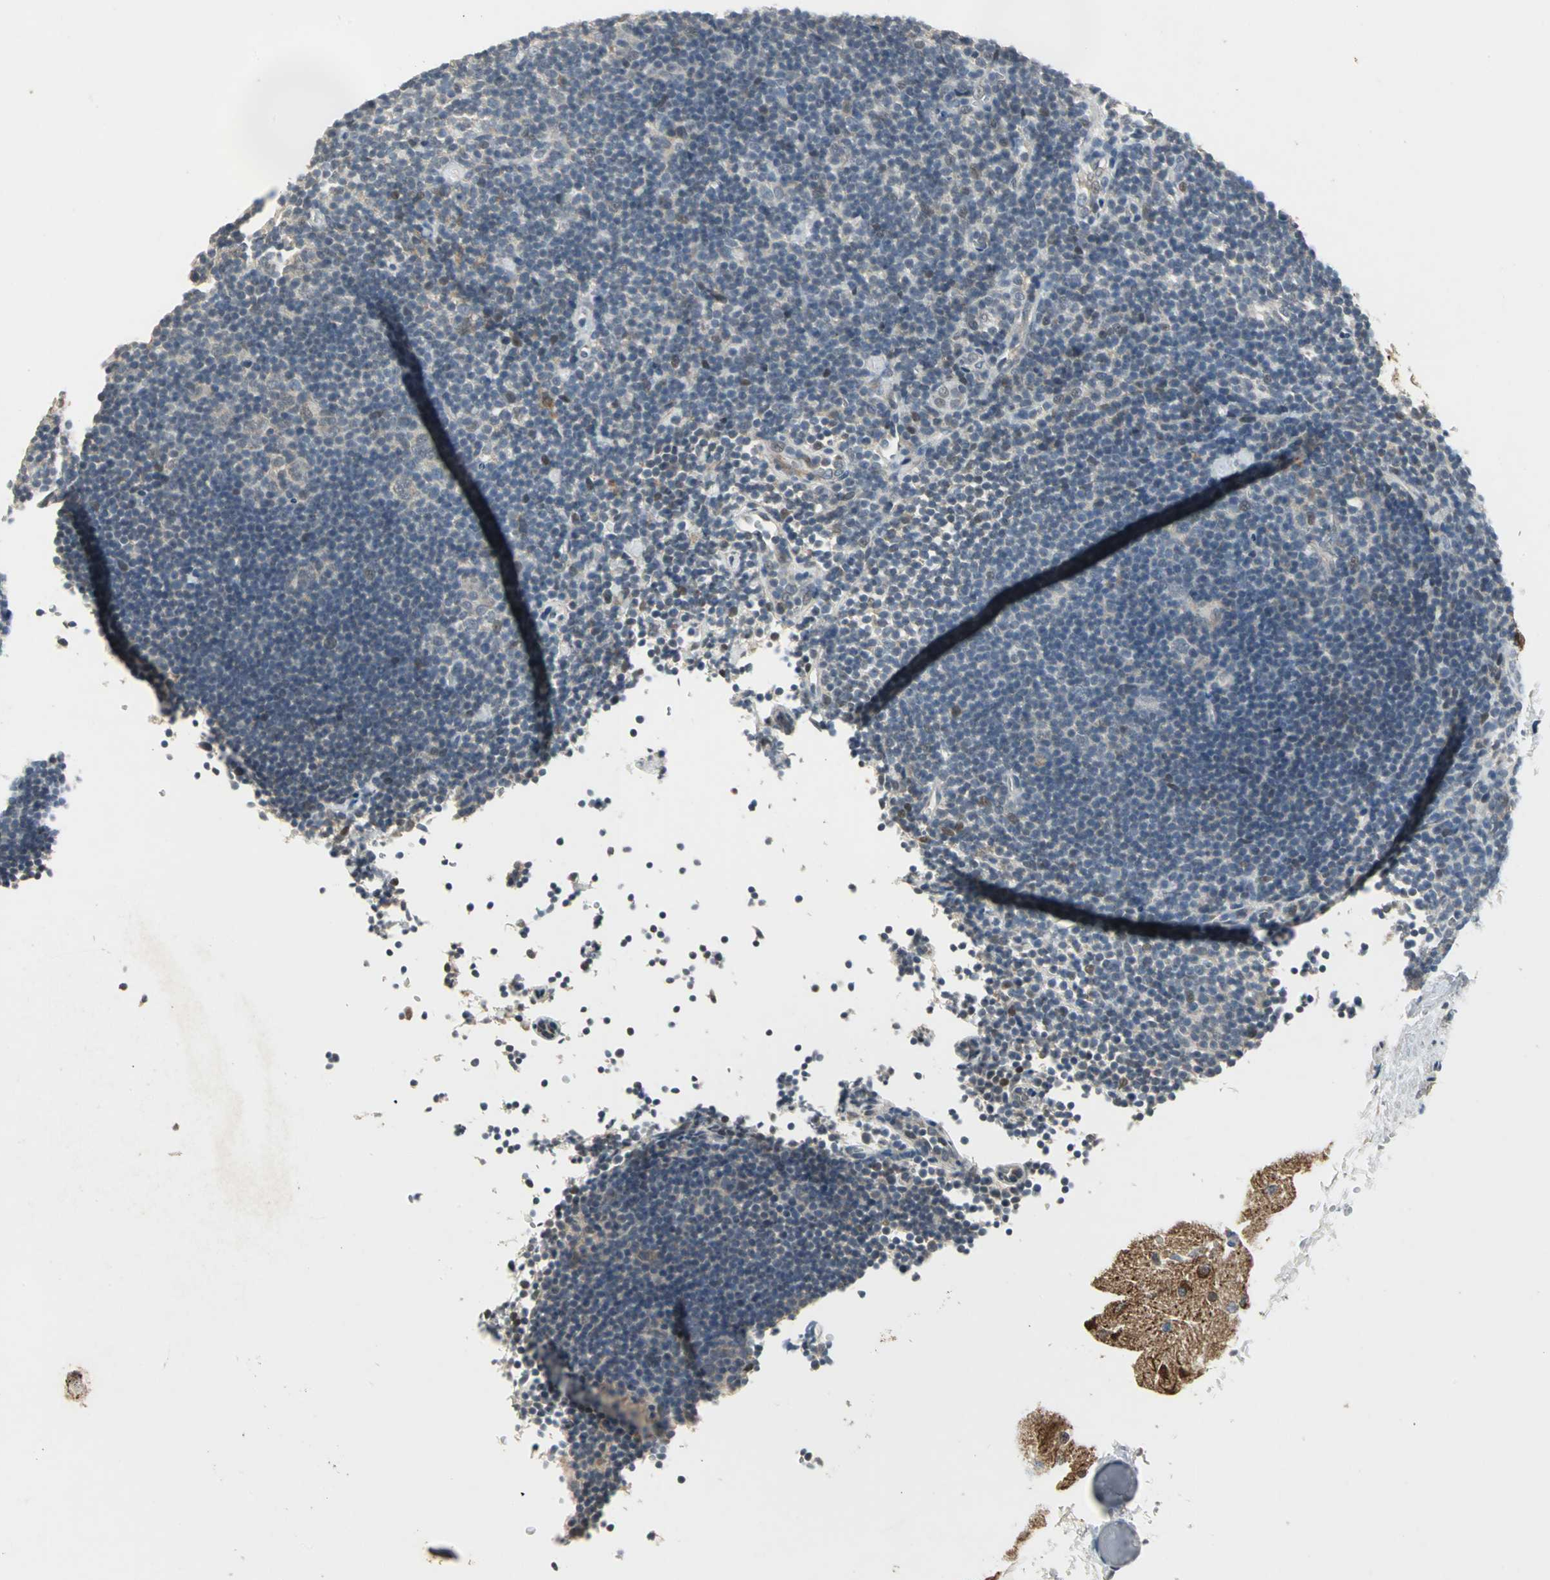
{"staining": {"intensity": "weak", "quantity": "<25%", "location": "cytoplasmic/membranous"}, "tissue": "lymphoma", "cell_type": "Tumor cells", "image_type": "cancer", "snomed": [{"axis": "morphology", "description": "Hodgkin's disease, NOS"}, {"axis": "topography", "description": "Lymph node"}], "caption": "Immunohistochemical staining of lymphoma shows no significant expression in tumor cells.", "gene": "JADE3", "patient": {"sex": "female", "age": 57}}